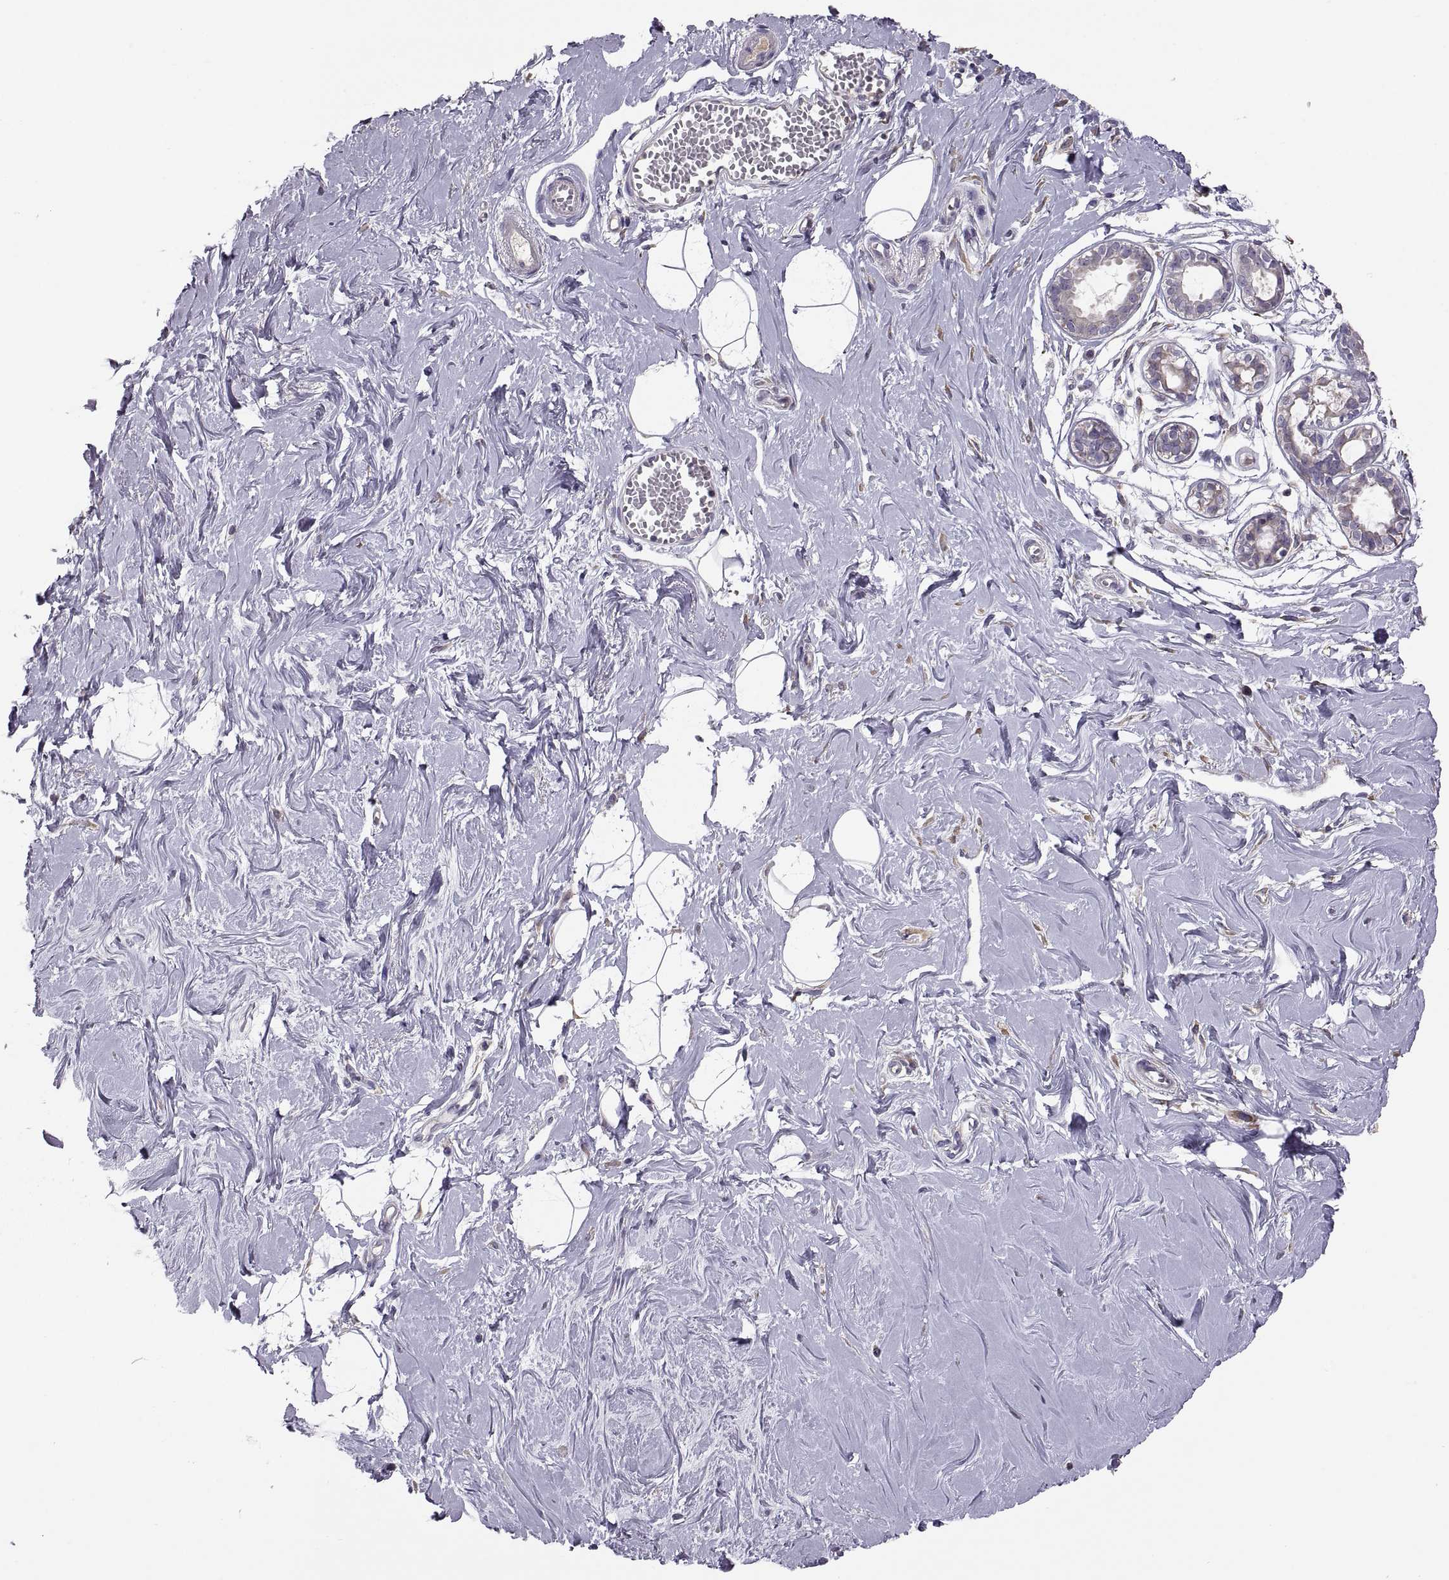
{"staining": {"intensity": "negative", "quantity": "none", "location": "none"}, "tissue": "breast", "cell_type": "Adipocytes", "image_type": "normal", "snomed": [{"axis": "morphology", "description": "Normal tissue, NOS"}, {"axis": "topography", "description": "Breast"}], "caption": "IHC micrograph of unremarkable human breast stained for a protein (brown), which shows no staining in adipocytes.", "gene": "ACSBG2", "patient": {"sex": "female", "age": 49}}